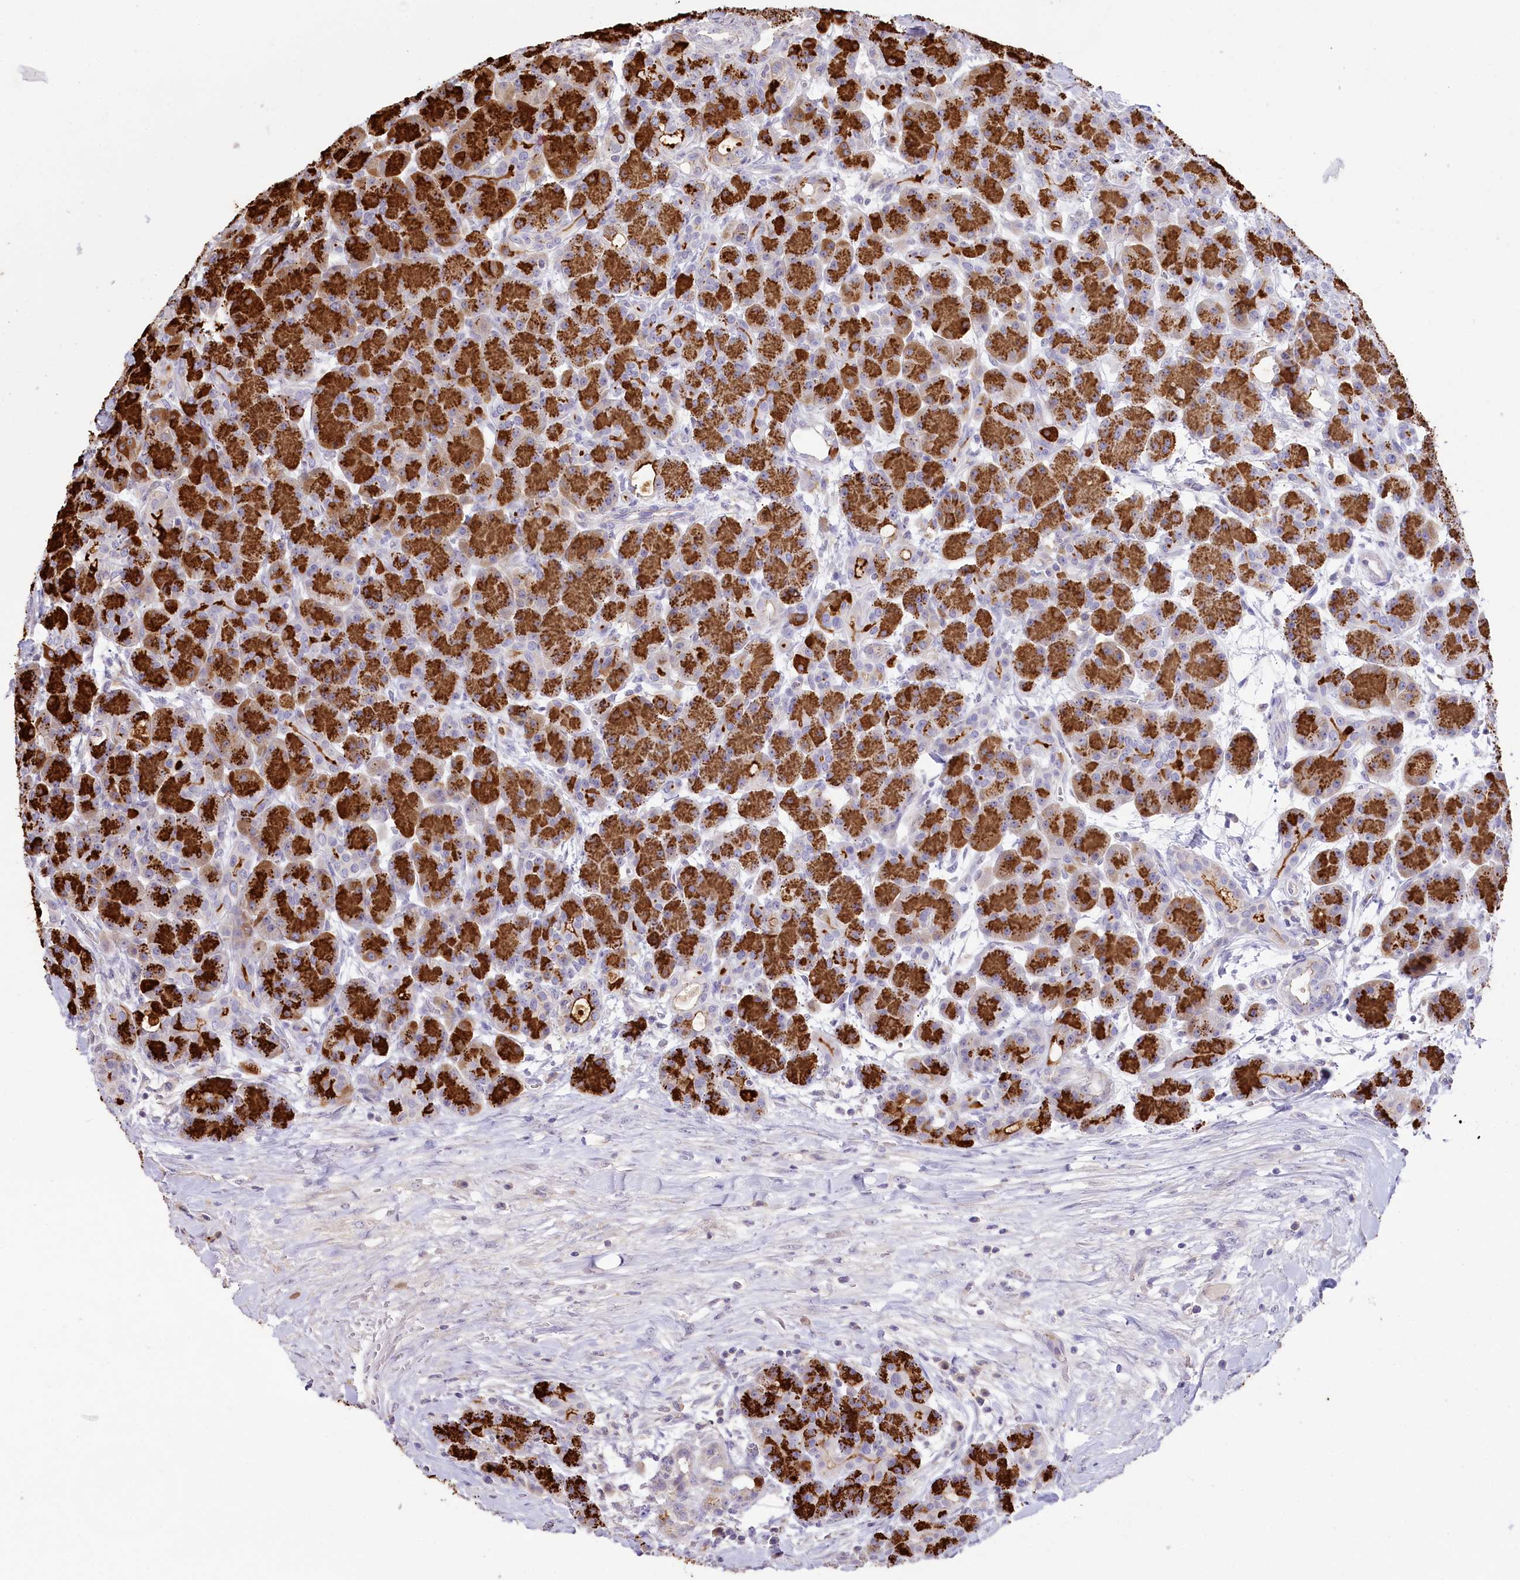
{"staining": {"intensity": "strong", "quantity": ">75%", "location": "cytoplasmic/membranous"}, "tissue": "pancreas", "cell_type": "Exocrine glandular cells", "image_type": "normal", "snomed": [{"axis": "morphology", "description": "Normal tissue, NOS"}, {"axis": "topography", "description": "Pancreas"}], "caption": "This is an image of immunohistochemistry (IHC) staining of normal pancreas, which shows strong positivity in the cytoplasmic/membranous of exocrine glandular cells.", "gene": "SLC6A11", "patient": {"sex": "male", "age": 63}}